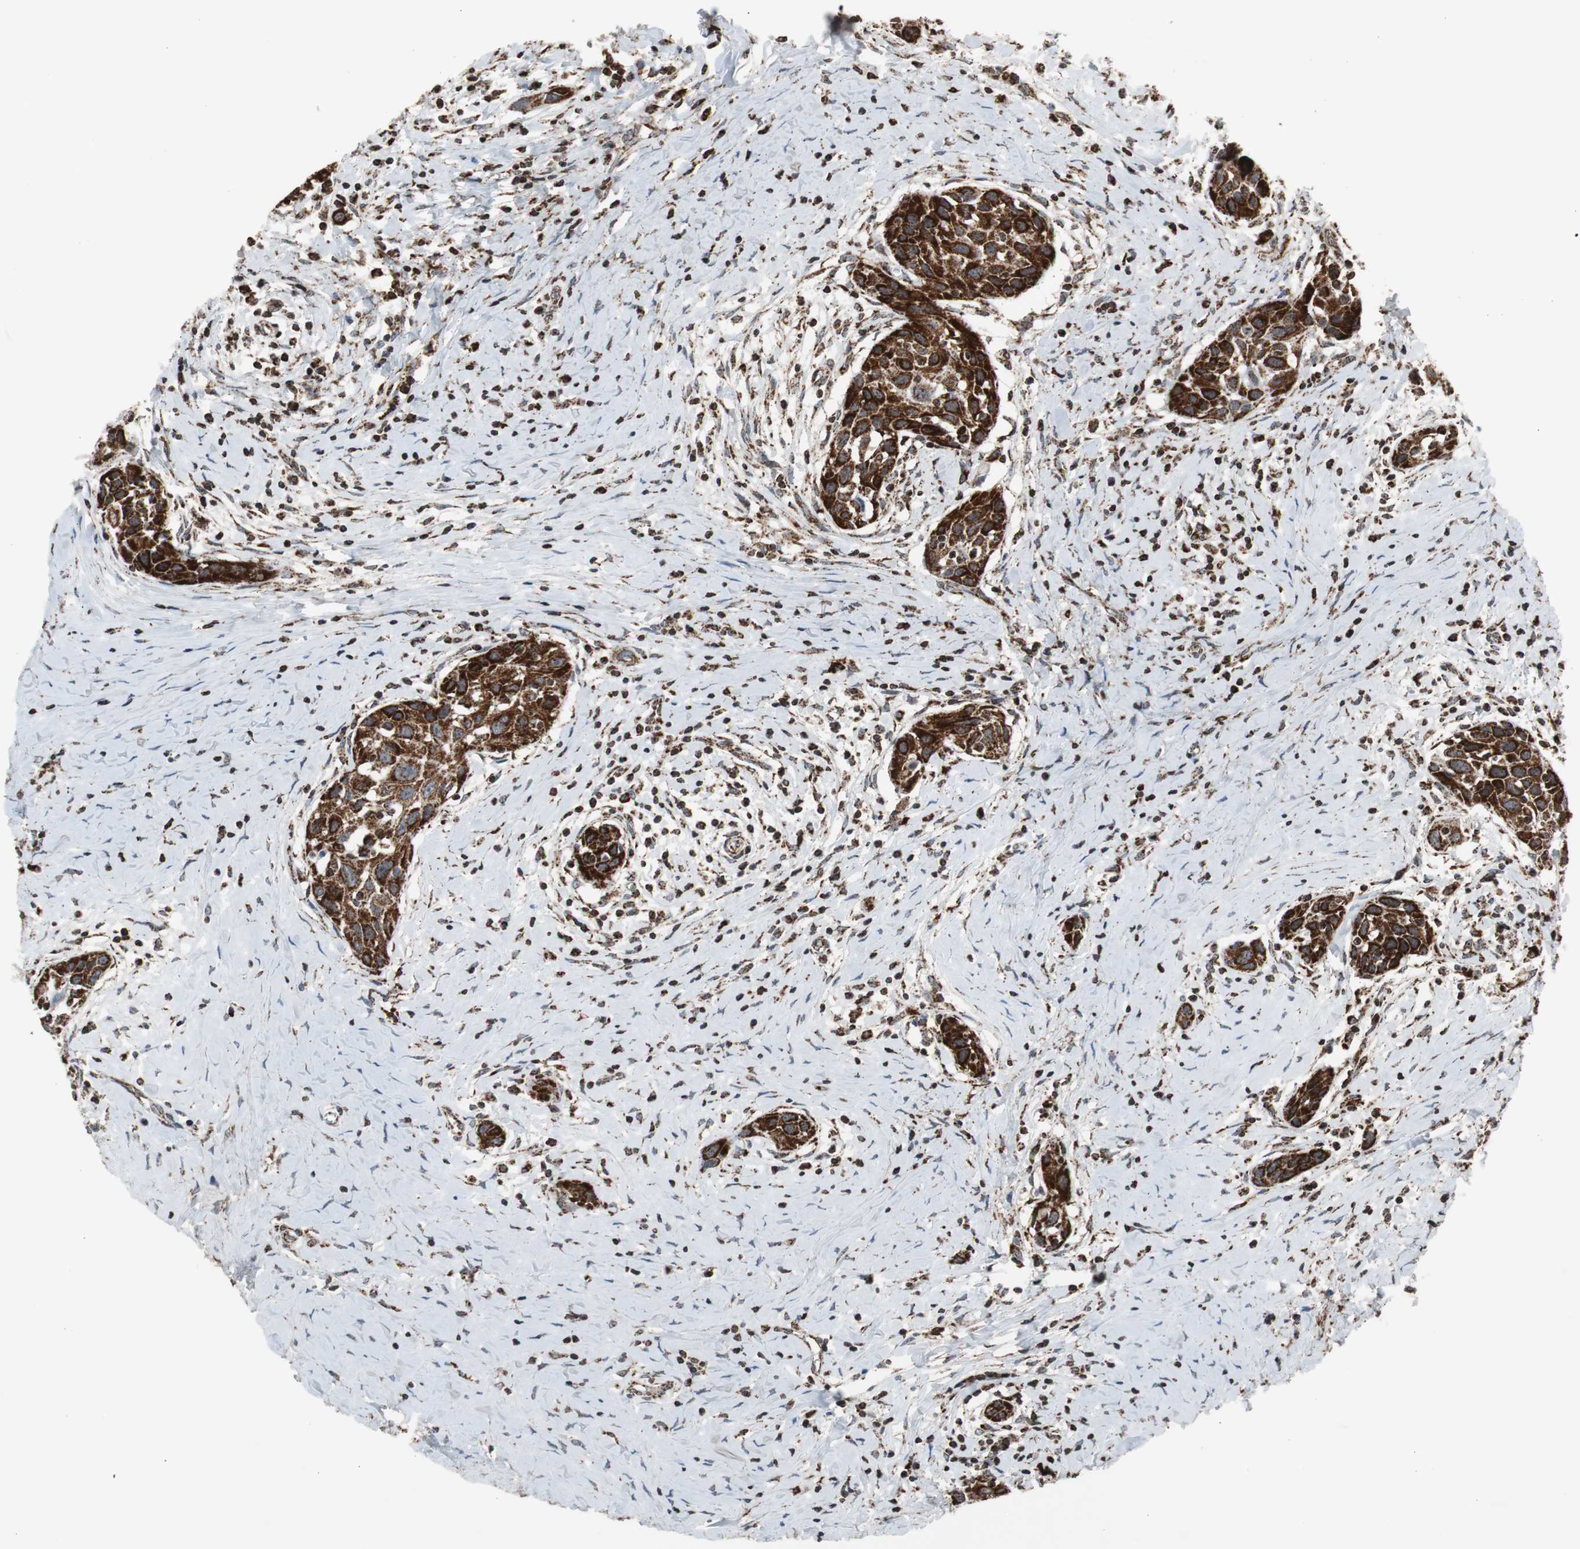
{"staining": {"intensity": "strong", "quantity": ">75%", "location": "cytoplasmic/membranous"}, "tissue": "head and neck cancer", "cell_type": "Tumor cells", "image_type": "cancer", "snomed": [{"axis": "morphology", "description": "Squamous cell carcinoma, NOS"}, {"axis": "topography", "description": "Oral tissue"}, {"axis": "topography", "description": "Head-Neck"}], "caption": "Head and neck cancer (squamous cell carcinoma) was stained to show a protein in brown. There is high levels of strong cytoplasmic/membranous expression in about >75% of tumor cells. (DAB IHC, brown staining for protein, blue staining for nuclei).", "gene": "HSPA9", "patient": {"sex": "female", "age": 50}}